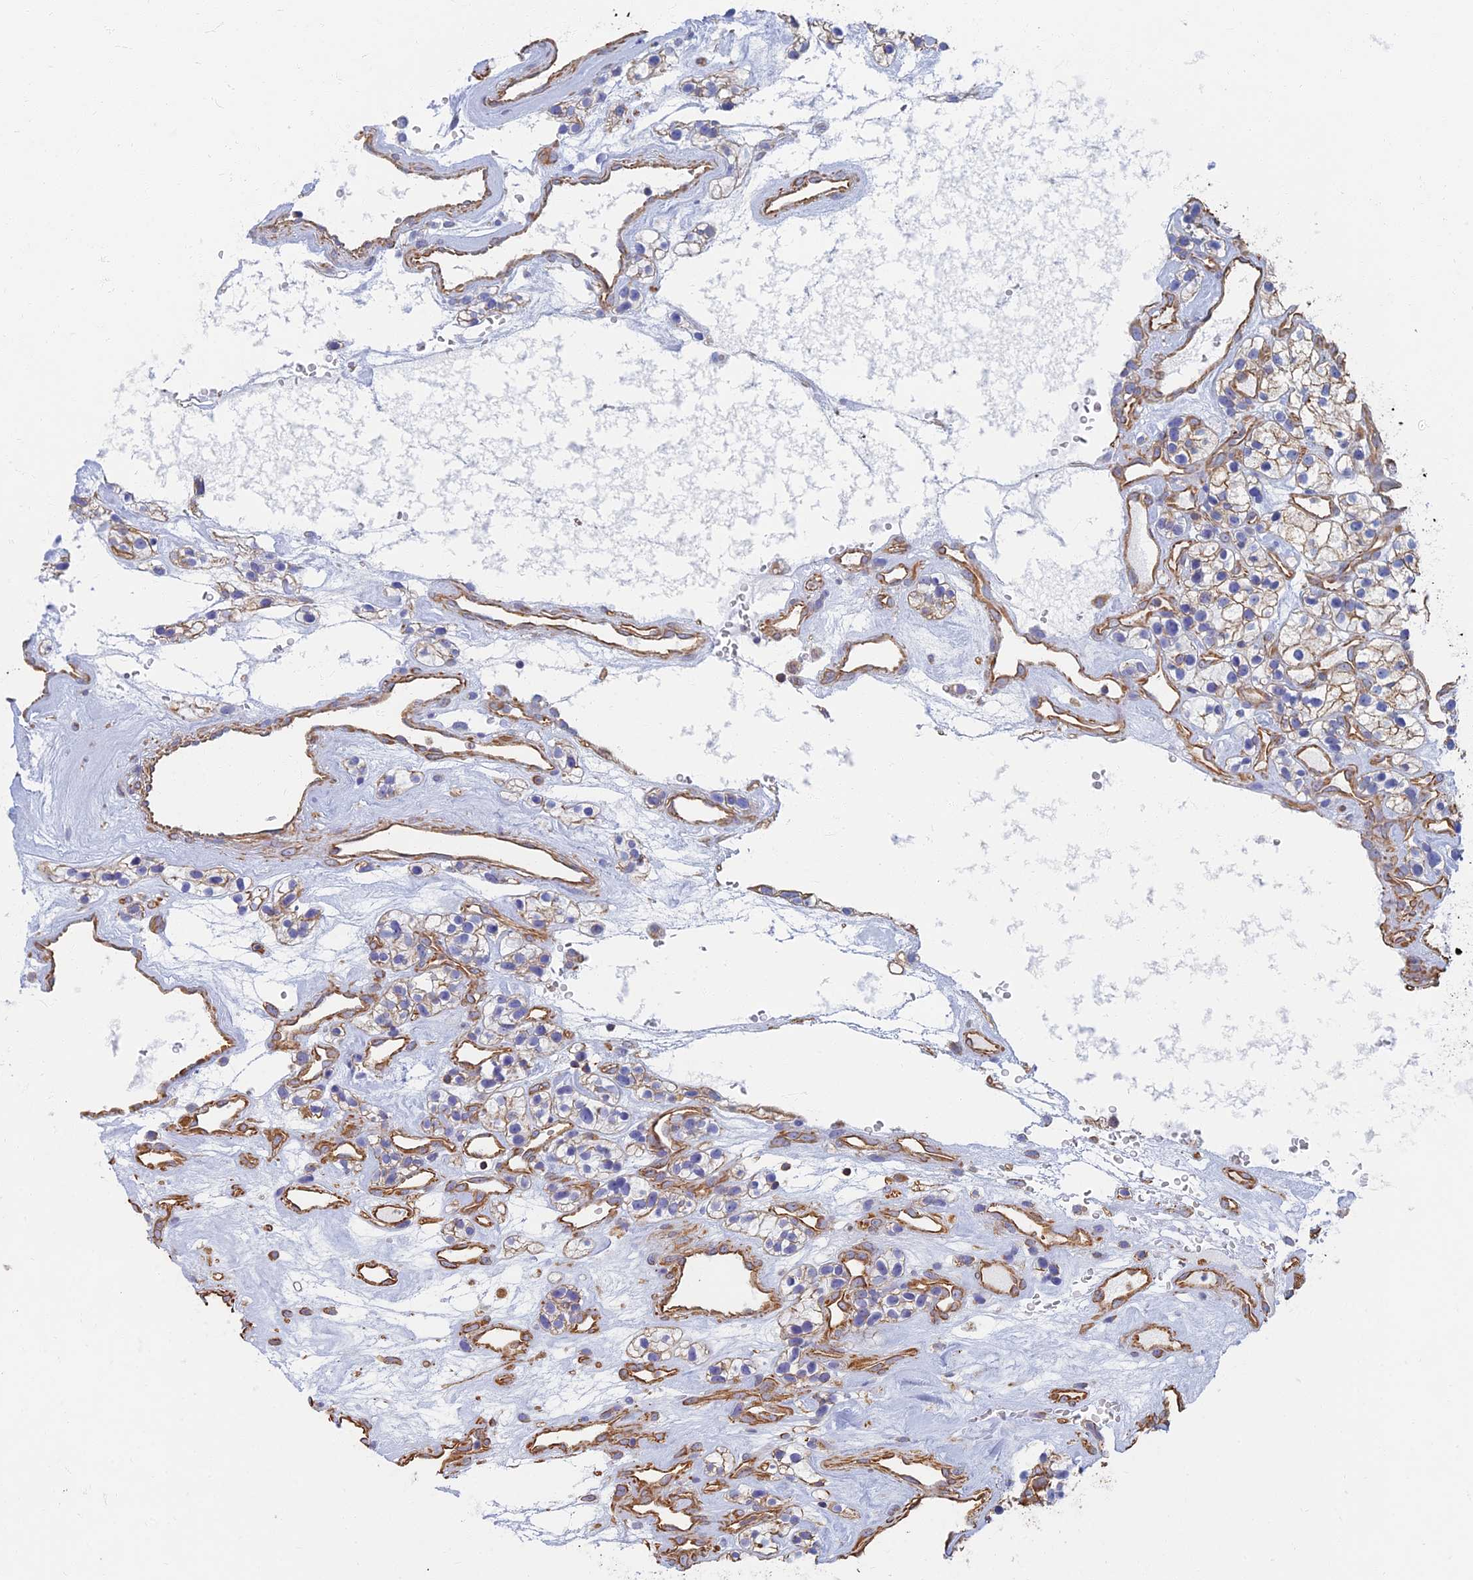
{"staining": {"intensity": "moderate", "quantity": "<25%", "location": "cytoplasmic/membranous"}, "tissue": "renal cancer", "cell_type": "Tumor cells", "image_type": "cancer", "snomed": [{"axis": "morphology", "description": "Adenocarcinoma, NOS"}, {"axis": "topography", "description": "Kidney"}], "caption": "The image demonstrates immunohistochemical staining of adenocarcinoma (renal). There is moderate cytoplasmic/membranous staining is seen in about <25% of tumor cells. (DAB (3,3'-diaminobenzidine) = brown stain, brightfield microscopy at high magnification).", "gene": "RMC1", "patient": {"sex": "female", "age": 57}}